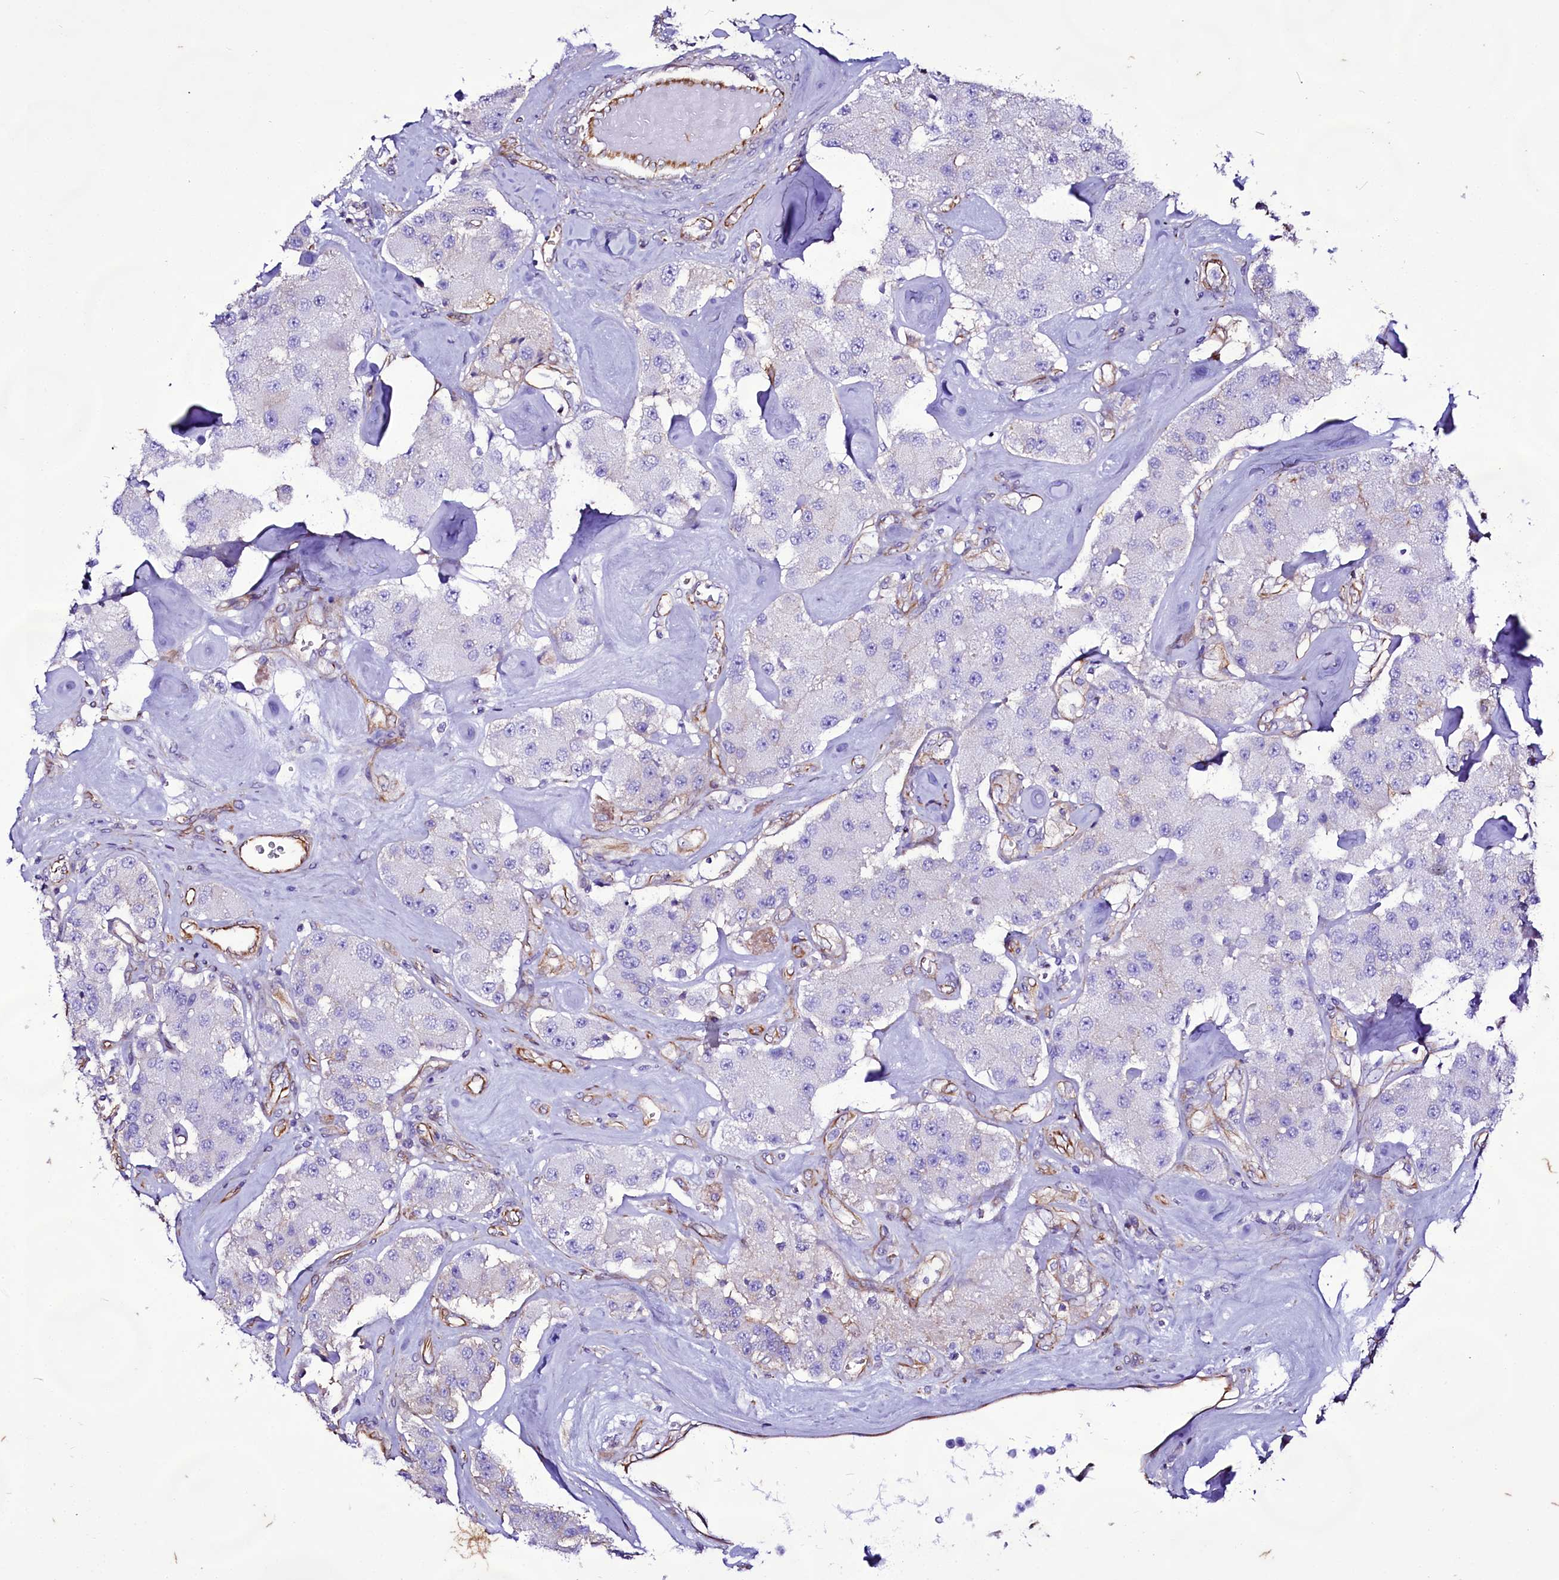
{"staining": {"intensity": "negative", "quantity": "none", "location": "none"}, "tissue": "carcinoid", "cell_type": "Tumor cells", "image_type": "cancer", "snomed": [{"axis": "morphology", "description": "Carcinoid, malignant, NOS"}, {"axis": "topography", "description": "Pancreas"}], "caption": "There is no significant expression in tumor cells of carcinoid.", "gene": "CD99", "patient": {"sex": "male", "age": 41}}